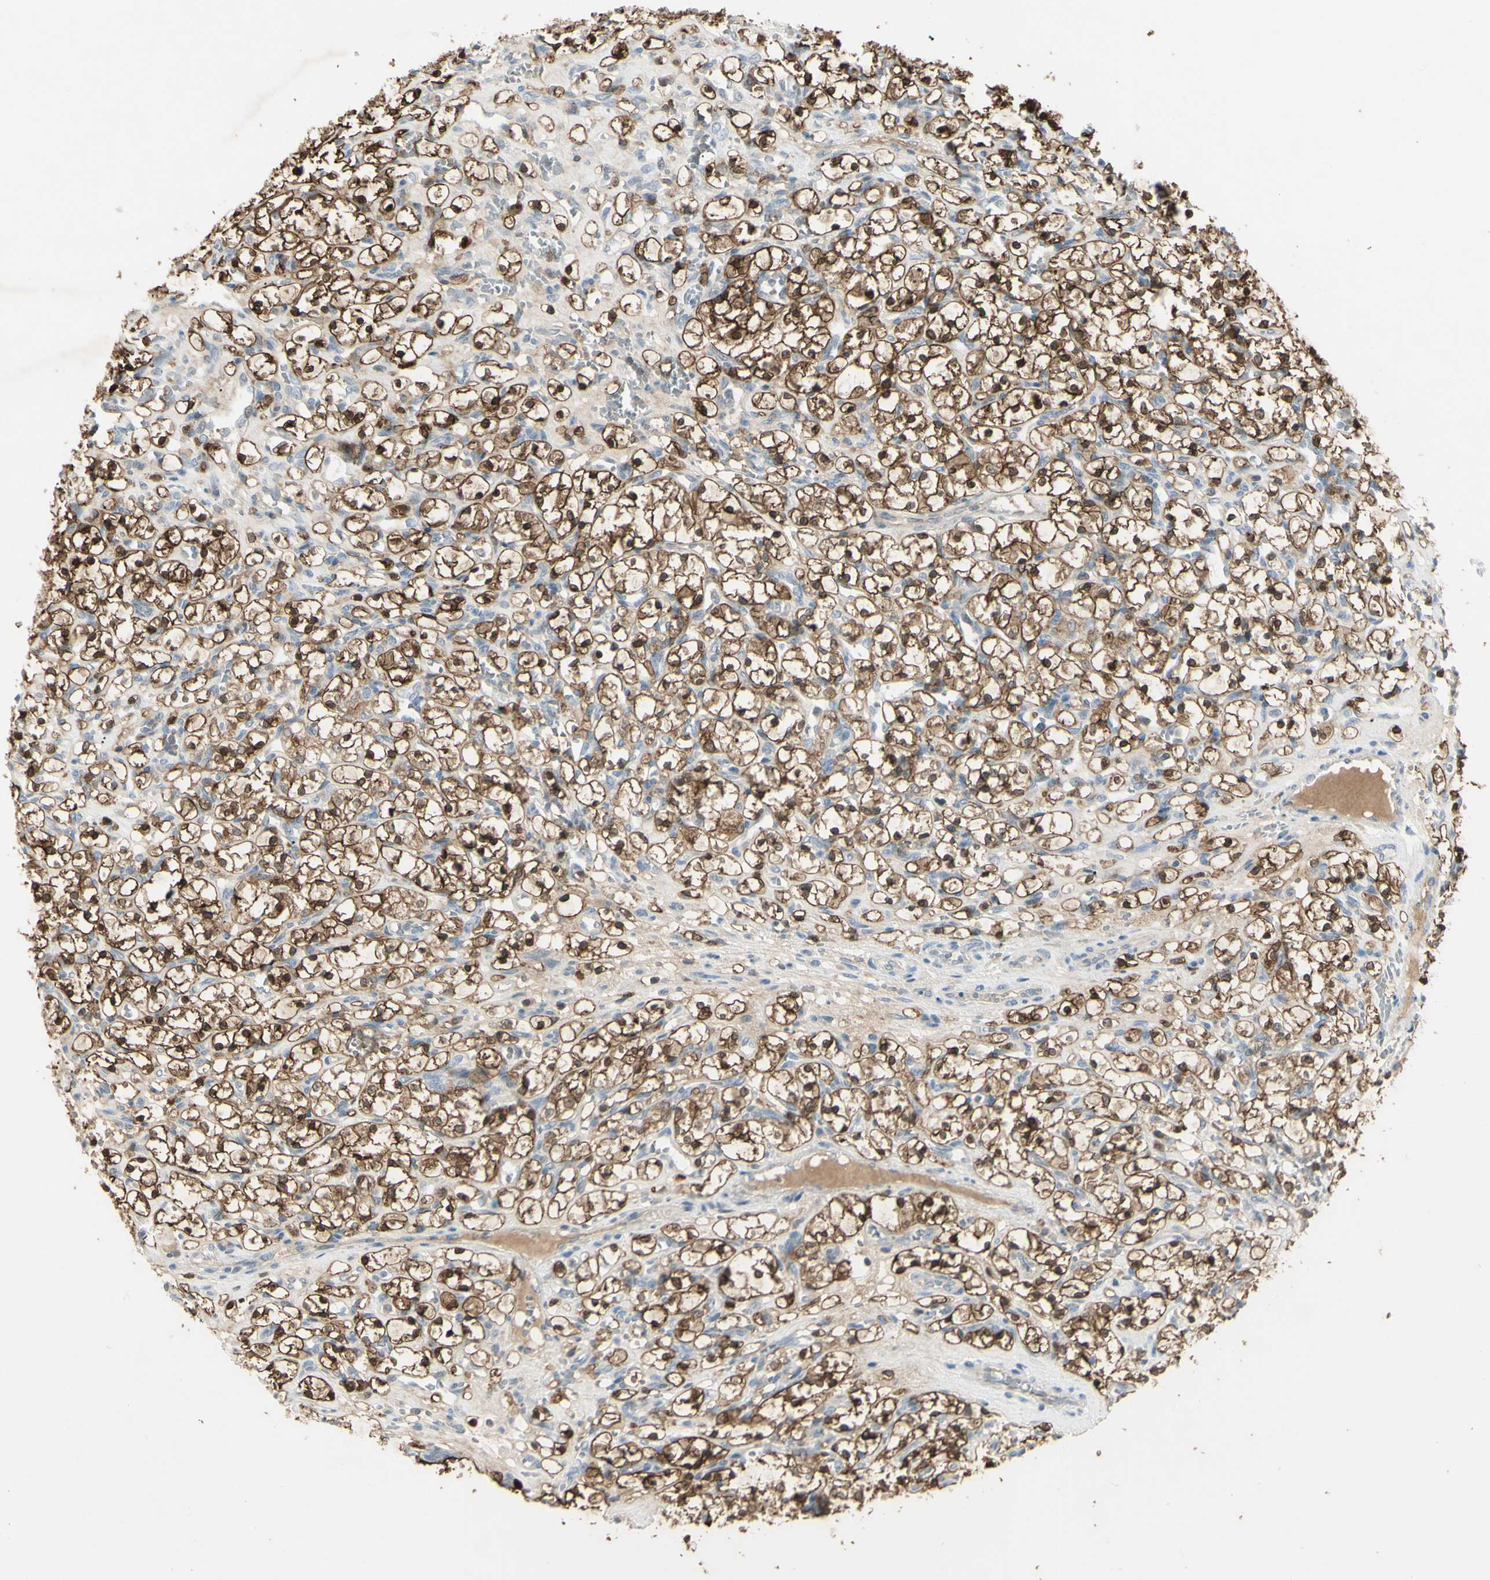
{"staining": {"intensity": "strong", "quantity": ">75%", "location": "cytoplasmic/membranous,nuclear"}, "tissue": "renal cancer", "cell_type": "Tumor cells", "image_type": "cancer", "snomed": [{"axis": "morphology", "description": "Adenocarcinoma, NOS"}, {"axis": "topography", "description": "Kidney"}], "caption": "Renal cancer (adenocarcinoma) stained for a protein (brown) demonstrates strong cytoplasmic/membranous and nuclear positive positivity in about >75% of tumor cells.", "gene": "C1orf159", "patient": {"sex": "female", "age": 69}}